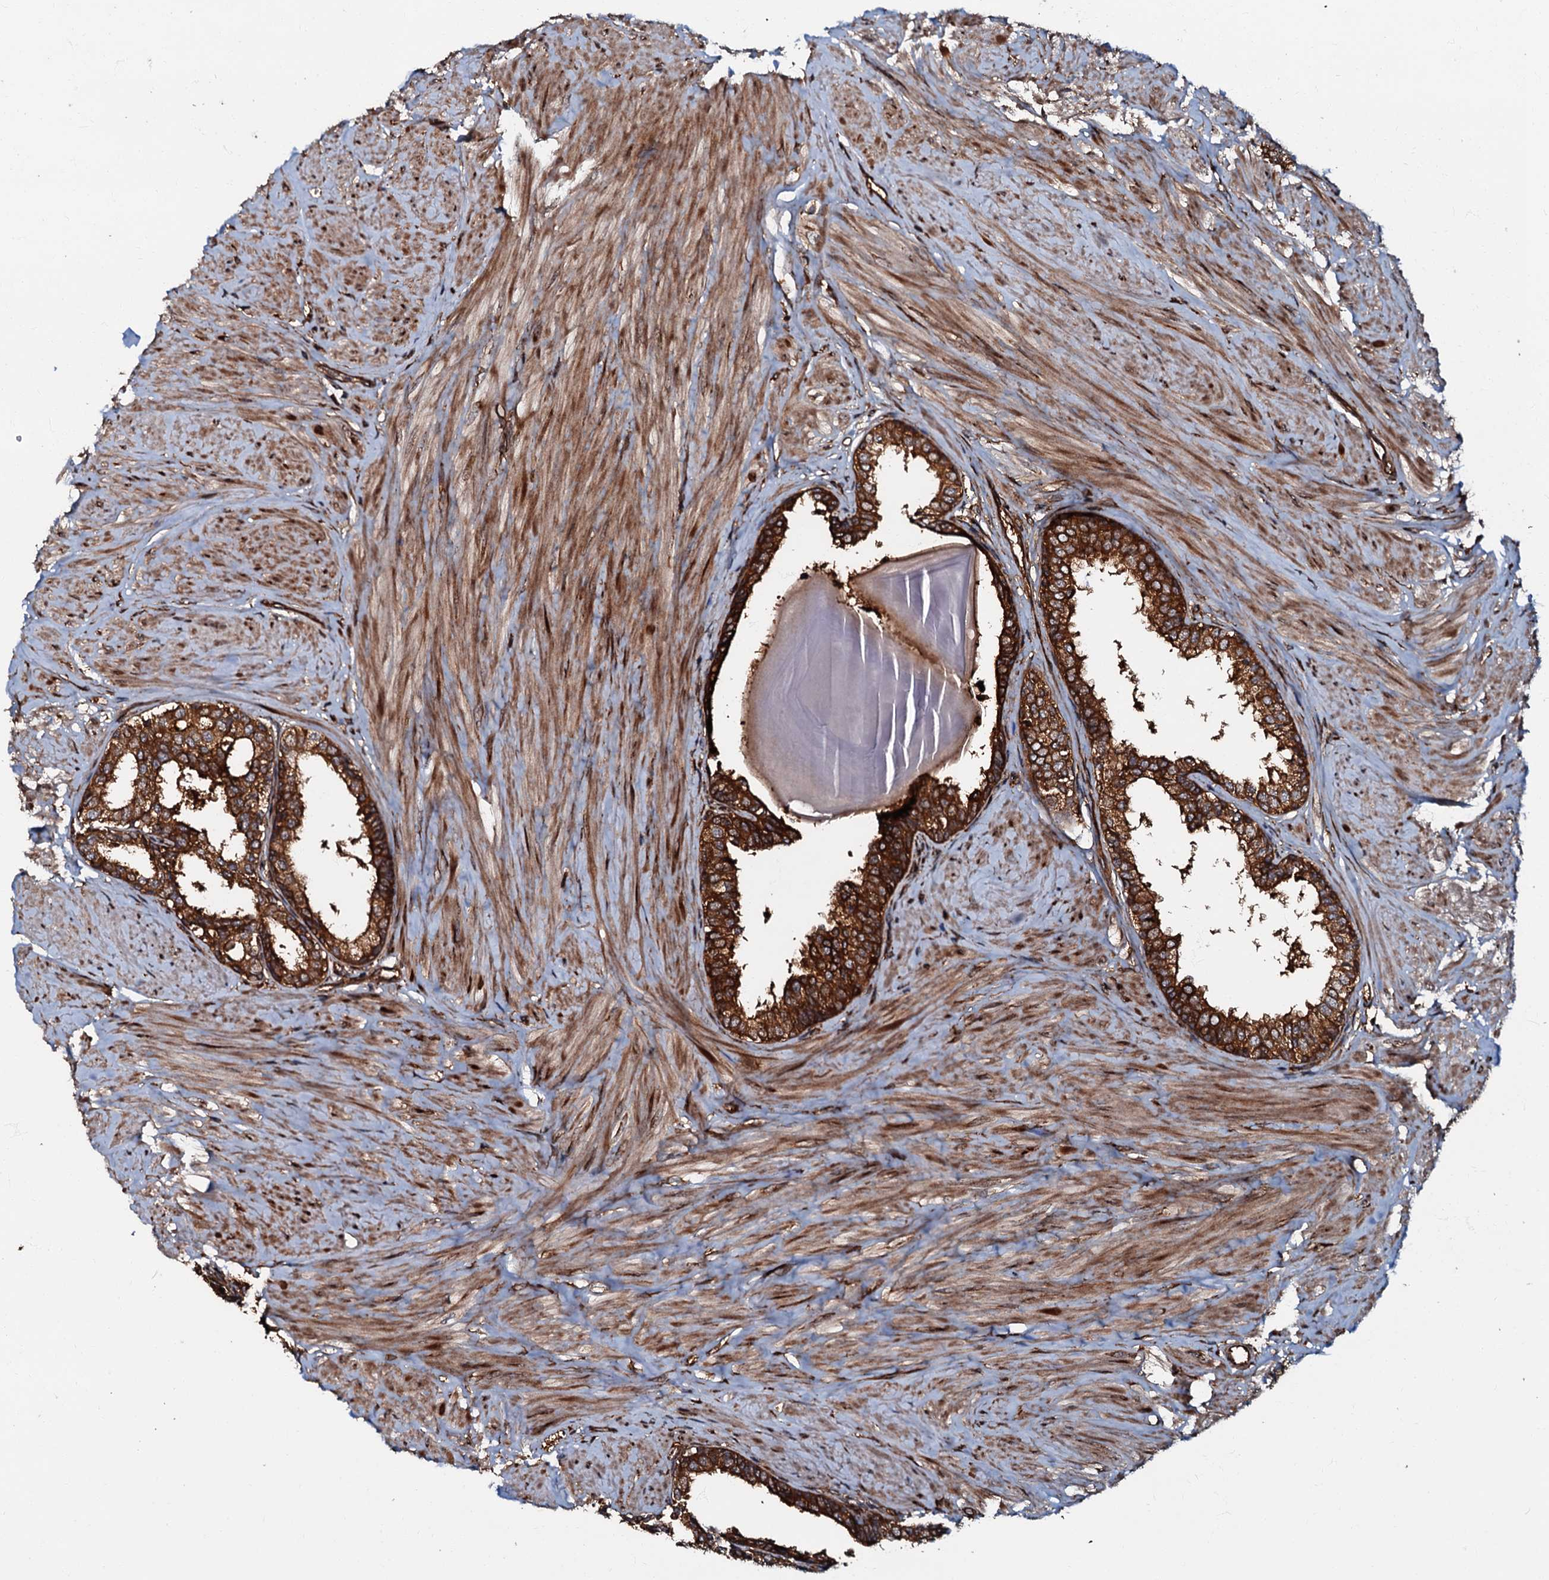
{"staining": {"intensity": "strong", "quantity": ">75%", "location": "cytoplasmic/membranous"}, "tissue": "prostate", "cell_type": "Glandular cells", "image_type": "normal", "snomed": [{"axis": "morphology", "description": "Normal tissue, NOS"}, {"axis": "topography", "description": "Prostate"}], "caption": "The image shows staining of benign prostate, revealing strong cytoplasmic/membranous protein staining (brown color) within glandular cells.", "gene": "BLOC1S6", "patient": {"sex": "male", "age": 48}}